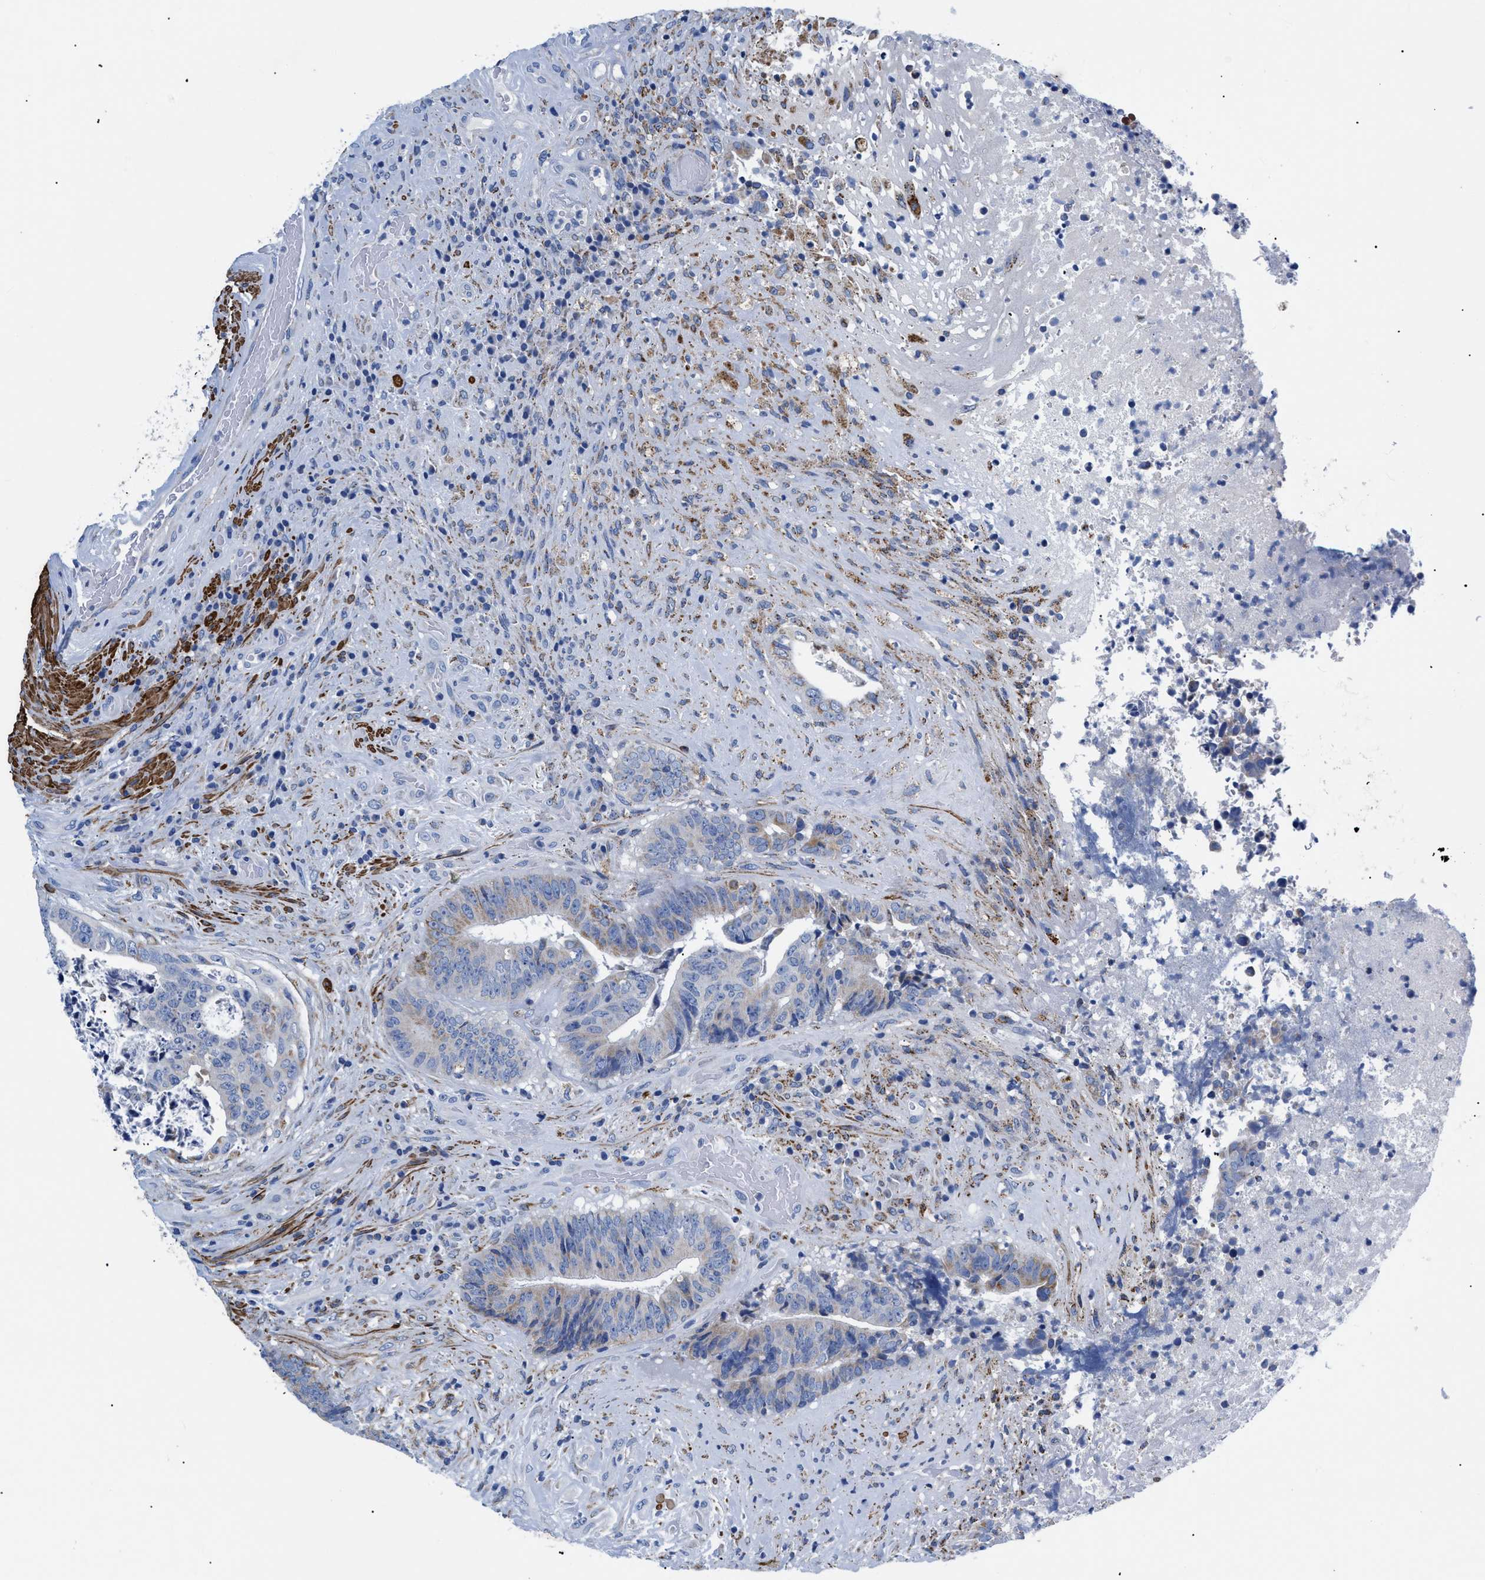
{"staining": {"intensity": "moderate", "quantity": "<25%", "location": "cytoplasmic/membranous"}, "tissue": "colorectal cancer", "cell_type": "Tumor cells", "image_type": "cancer", "snomed": [{"axis": "morphology", "description": "Adenocarcinoma, NOS"}, {"axis": "topography", "description": "Rectum"}], "caption": "A brown stain highlights moderate cytoplasmic/membranous expression of a protein in colorectal cancer (adenocarcinoma) tumor cells. (DAB = brown stain, brightfield microscopy at high magnification).", "gene": "GPR149", "patient": {"sex": "male", "age": 72}}